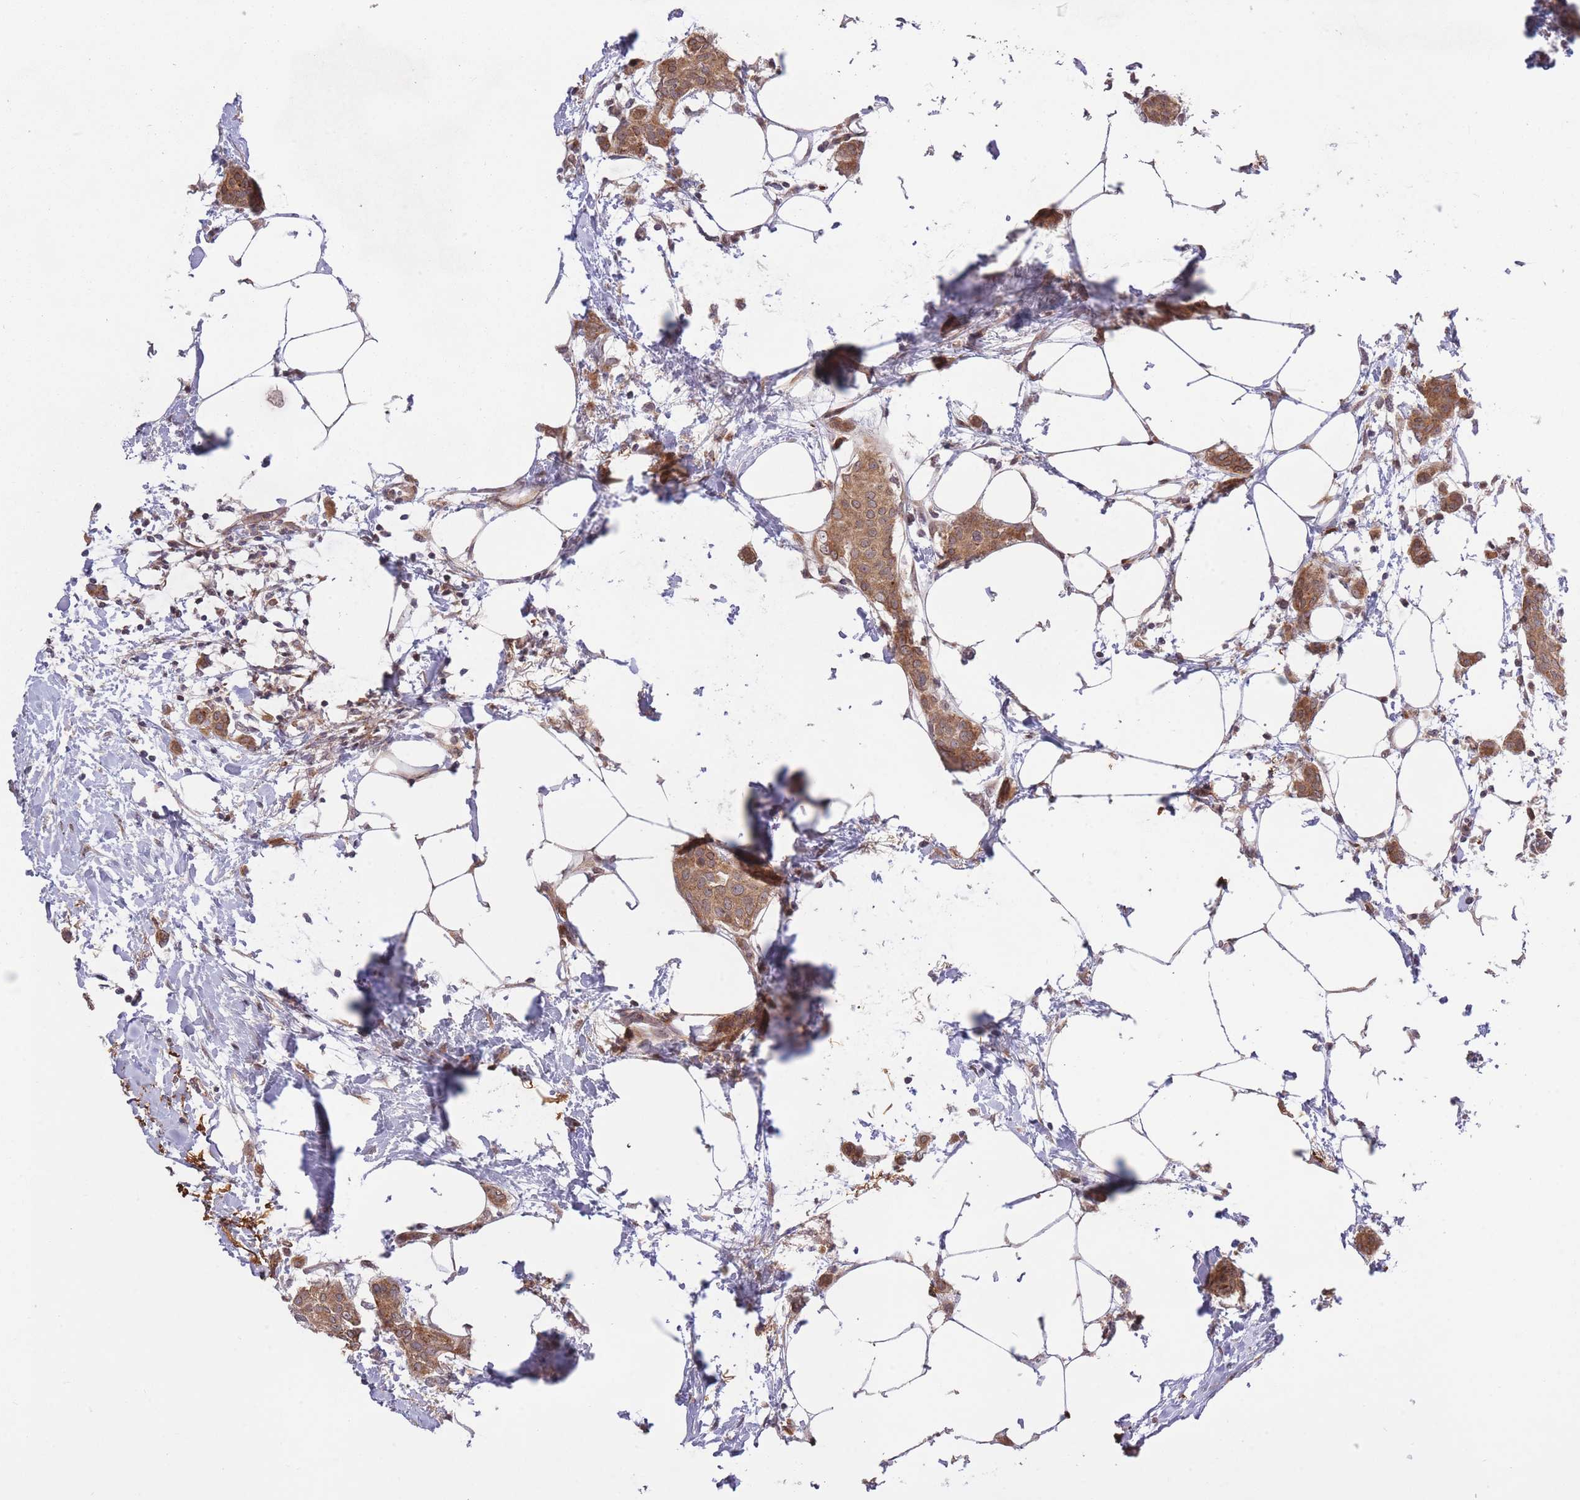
{"staining": {"intensity": "moderate", "quantity": ">75%", "location": "cytoplasmic/membranous"}, "tissue": "breast cancer", "cell_type": "Tumor cells", "image_type": "cancer", "snomed": [{"axis": "morphology", "description": "Duct carcinoma"}, {"axis": "topography", "description": "Breast"}], "caption": "Moderate cytoplasmic/membranous staining is appreciated in approximately >75% of tumor cells in invasive ductal carcinoma (breast).", "gene": "ZNF391", "patient": {"sex": "female", "age": 72}}